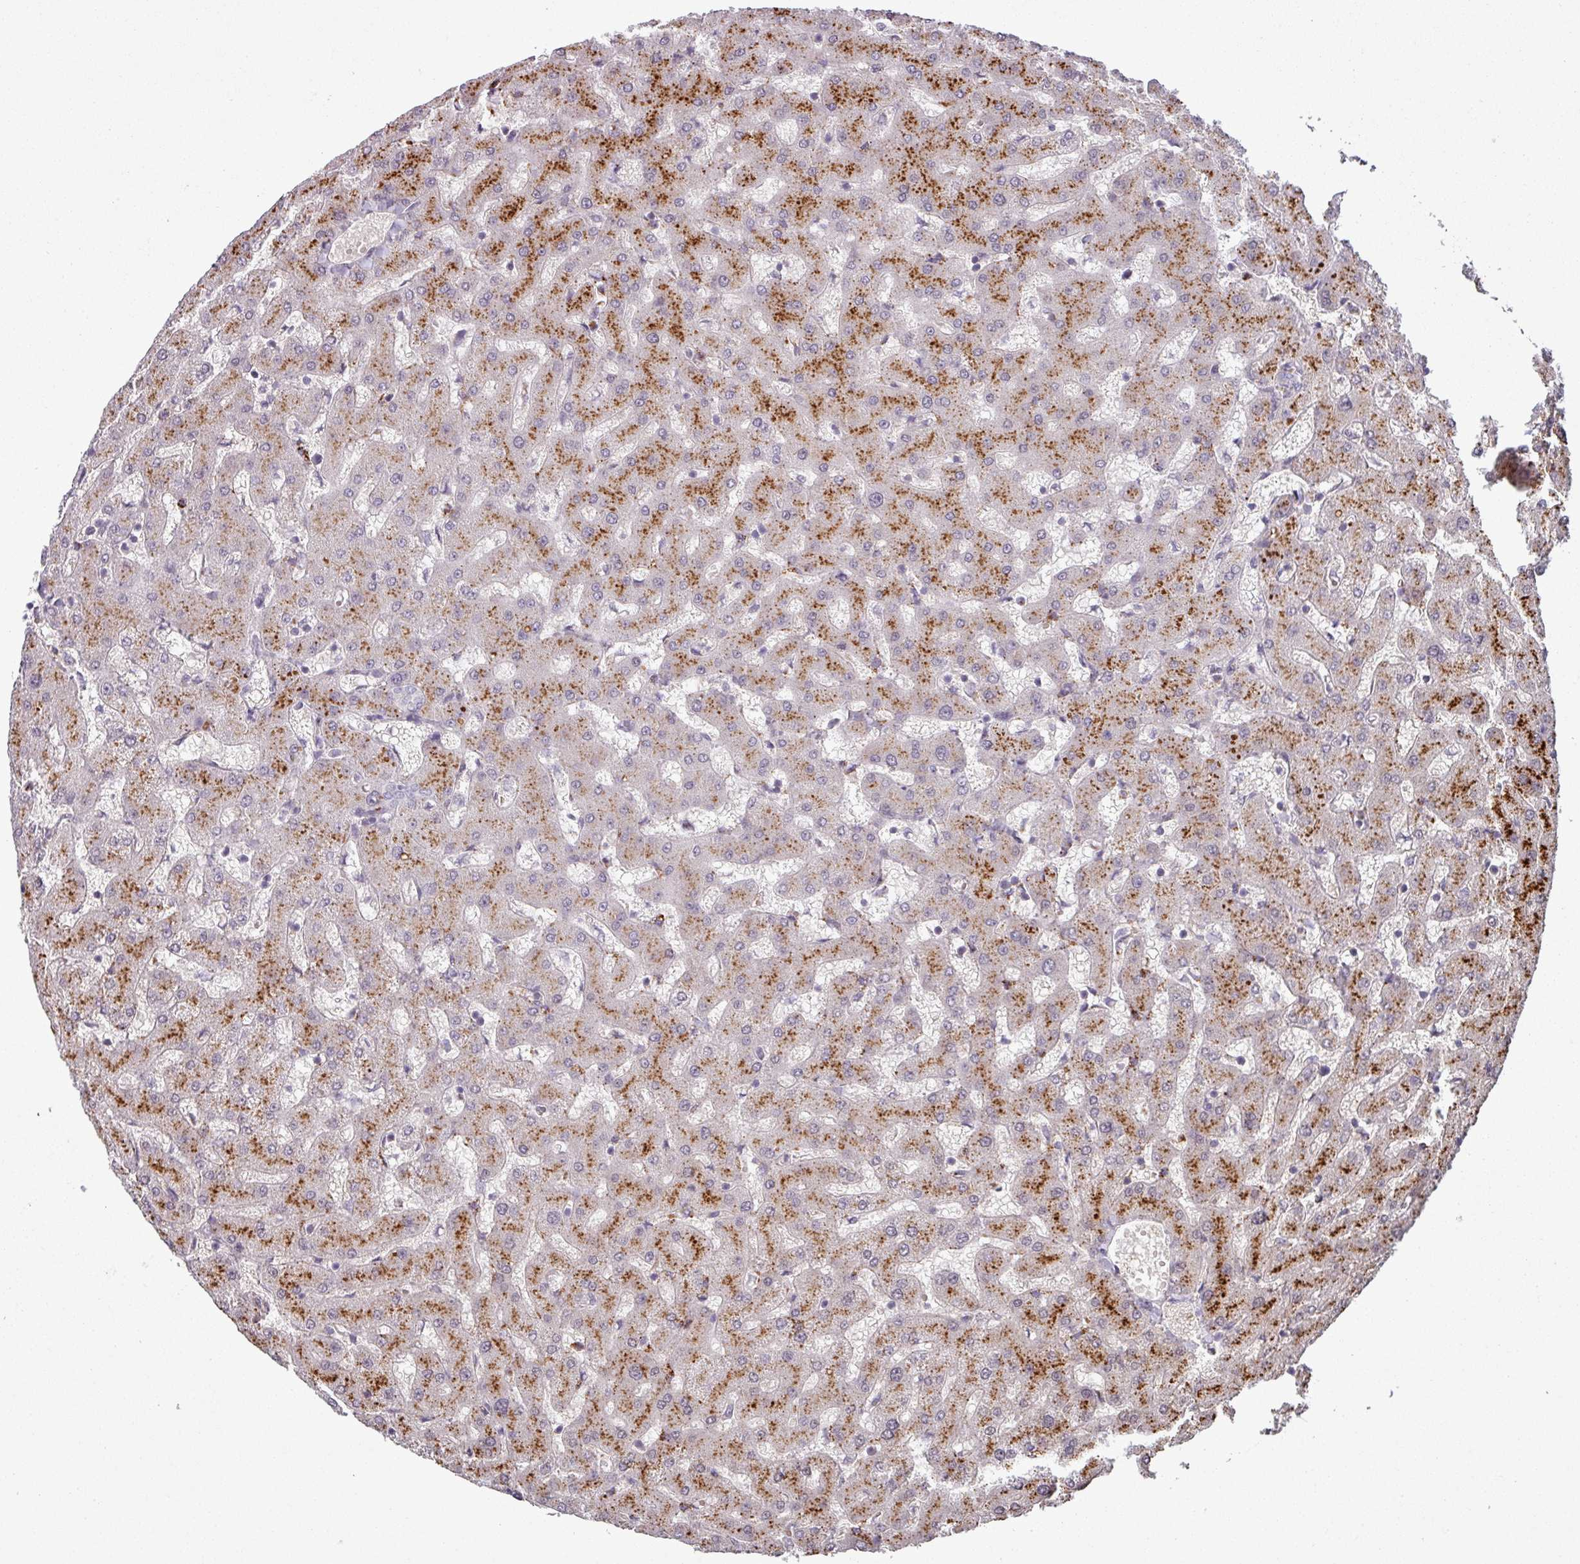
{"staining": {"intensity": "negative", "quantity": "none", "location": "none"}, "tissue": "liver", "cell_type": "Cholangiocytes", "image_type": "normal", "snomed": [{"axis": "morphology", "description": "Normal tissue, NOS"}, {"axis": "topography", "description": "Liver"}], "caption": "The image reveals no significant positivity in cholangiocytes of liver. (DAB immunohistochemistry visualized using brightfield microscopy, high magnification).", "gene": "MAP7D2", "patient": {"sex": "female", "age": 63}}